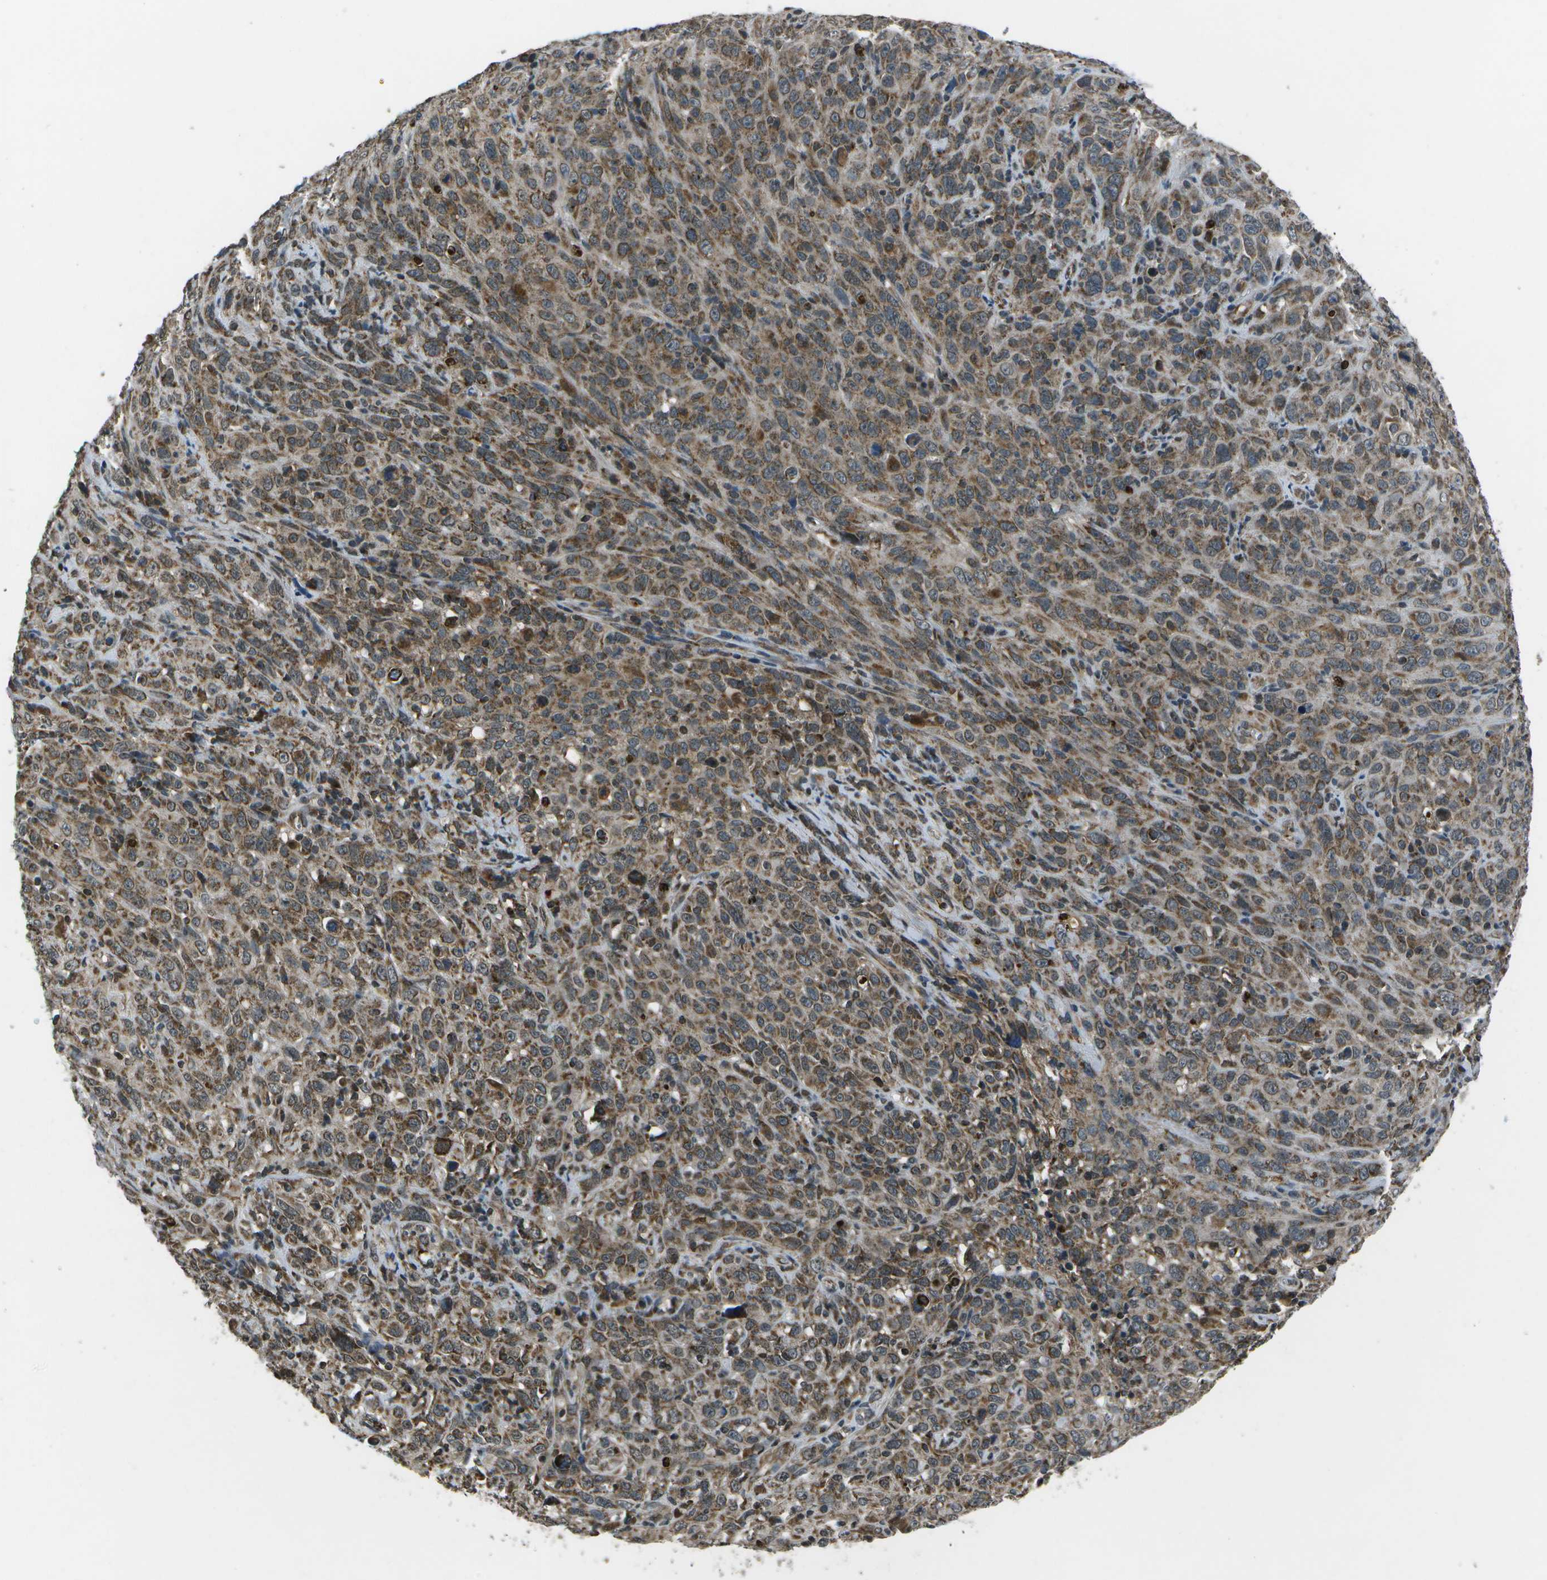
{"staining": {"intensity": "moderate", "quantity": ">75%", "location": "cytoplasmic/membranous"}, "tissue": "cervical cancer", "cell_type": "Tumor cells", "image_type": "cancer", "snomed": [{"axis": "morphology", "description": "Squamous cell carcinoma, NOS"}, {"axis": "topography", "description": "Cervix"}], "caption": "Cervical squamous cell carcinoma stained with a protein marker exhibits moderate staining in tumor cells.", "gene": "EIF2AK1", "patient": {"sex": "female", "age": 46}}